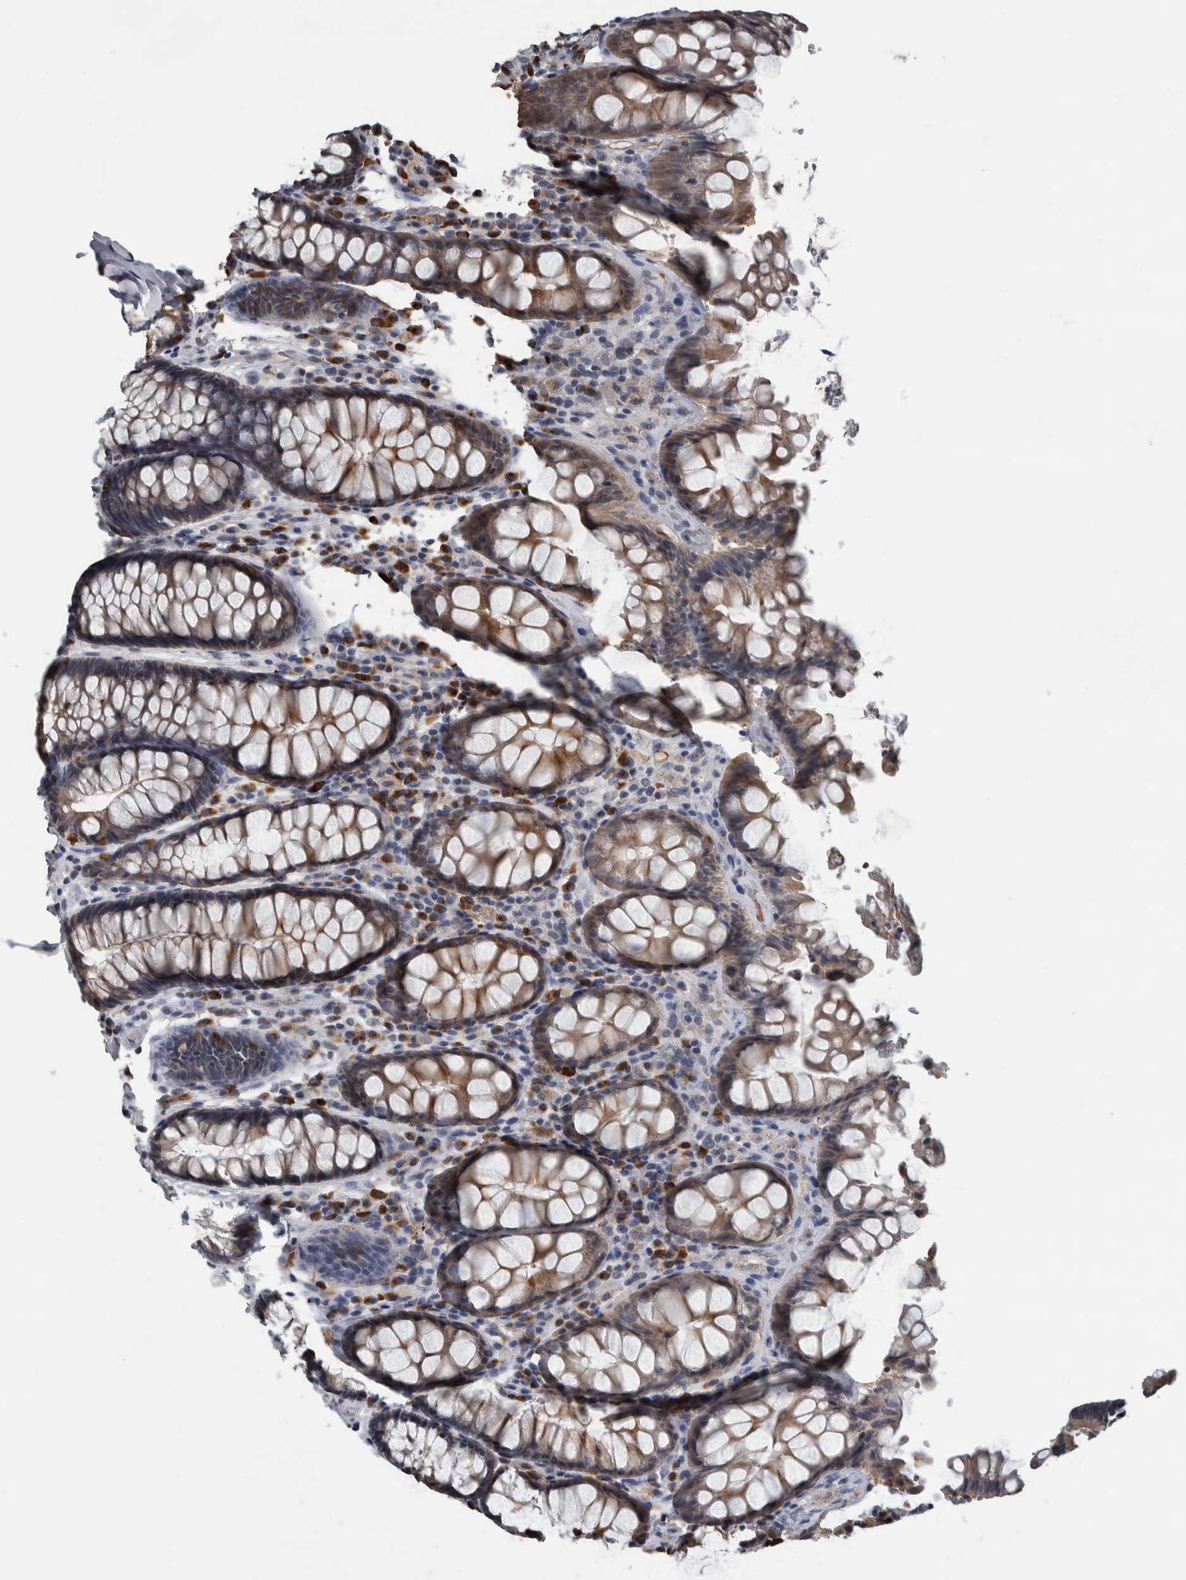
{"staining": {"intensity": "weak", "quantity": ">75%", "location": "cytoplasmic/membranous"}, "tissue": "rectum", "cell_type": "Glandular cells", "image_type": "normal", "snomed": [{"axis": "morphology", "description": "Normal tissue, NOS"}, {"axis": "topography", "description": "Rectum"}], "caption": "IHC image of normal rectum stained for a protein (brown), which exhibits low levels of weak cytoplasmic/membranous expression in approximately >75% of glandular cells.", "gene": "CAVIN4", "patient": {"sex": "male", "age": 64}}